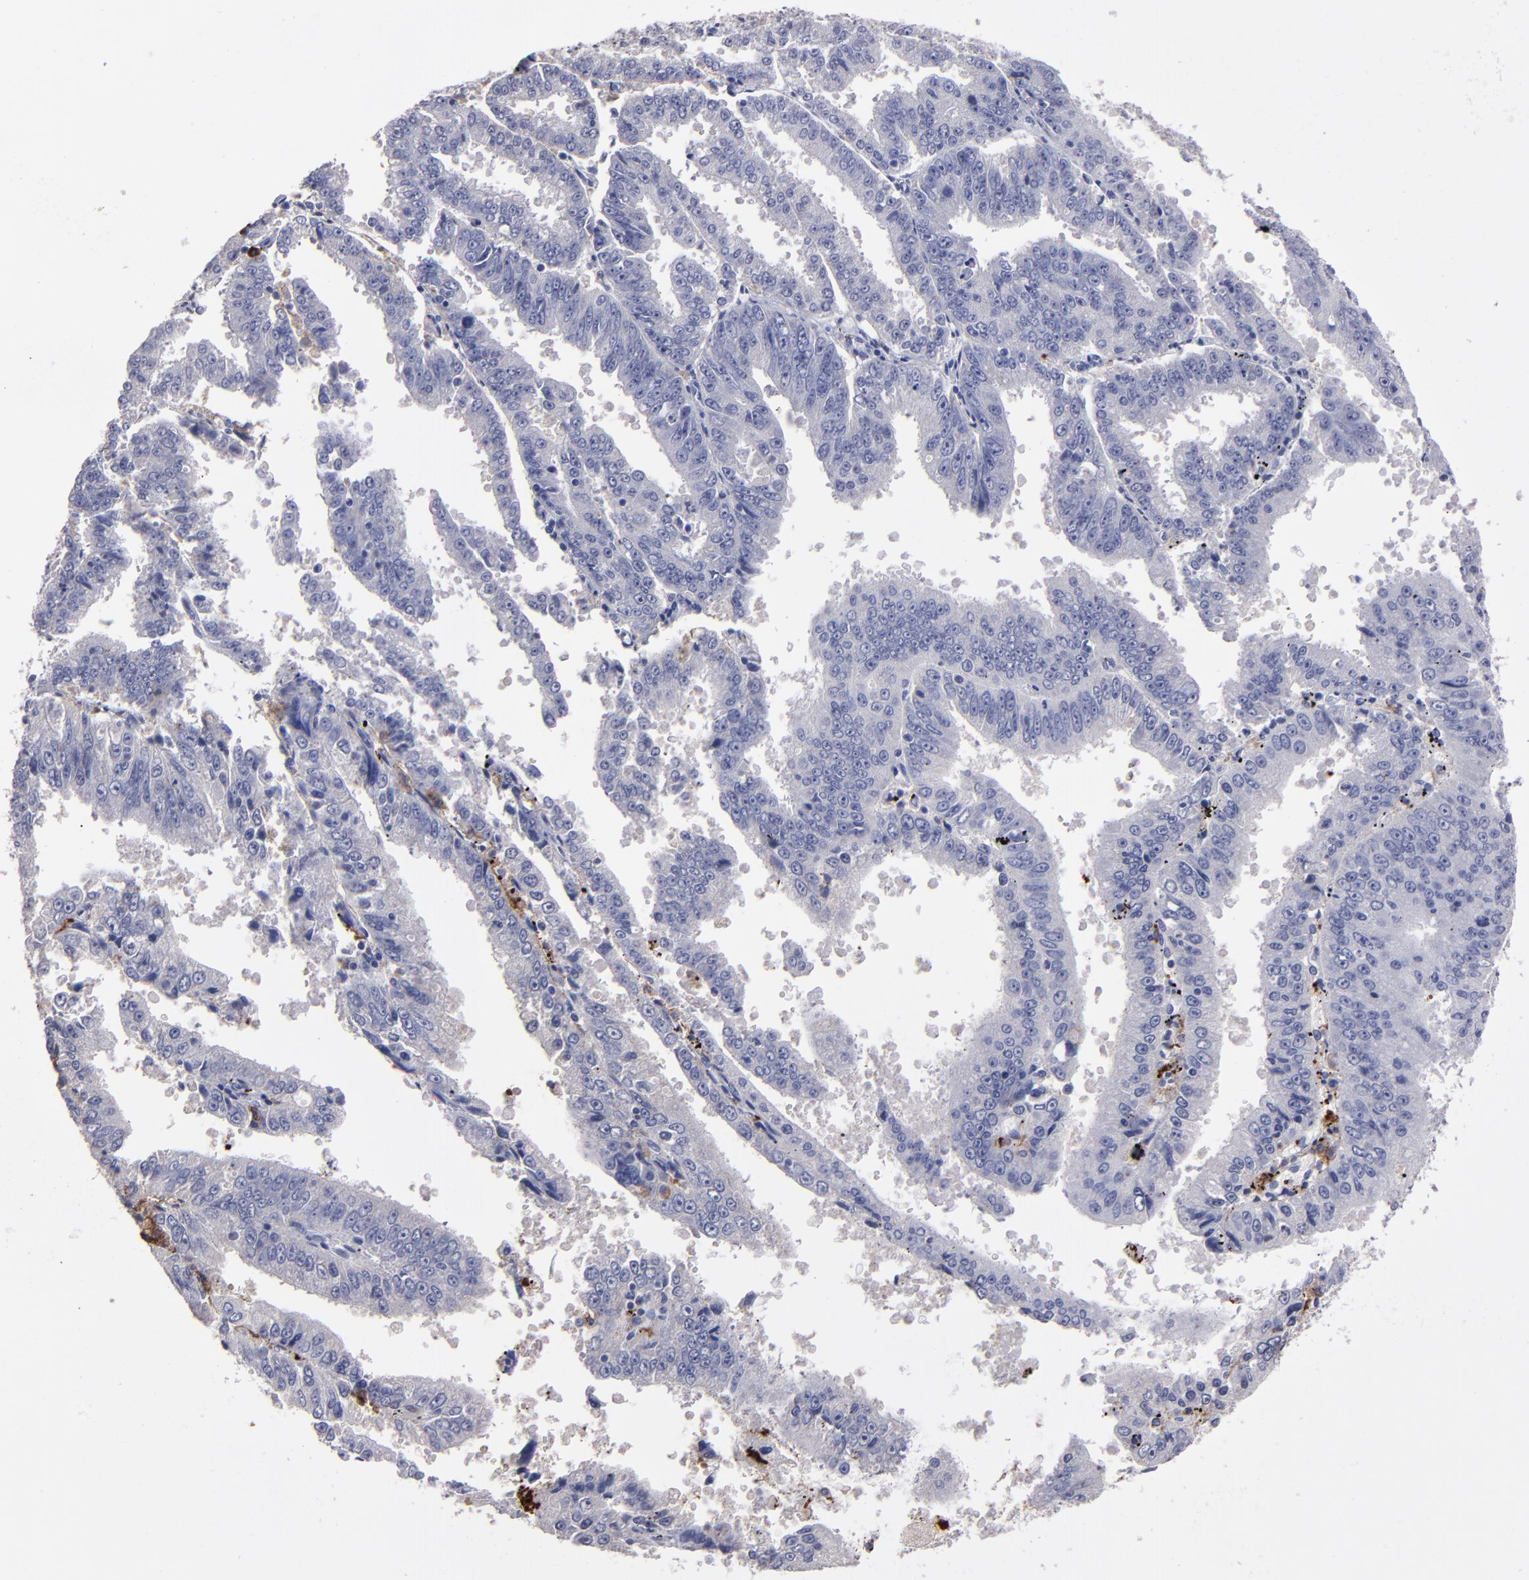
{"staining": {"intensity": "negative", "quantity": "none", "location": "none"}, "tissue": "endometrial cancer", "cell_type": "Tumor cells", "image_type": "cancer", "snomed": [{"axis": "morphology", "description": "Adenocarcinoma, NOS"}, {"axis": "topography", "description": "Endometrium"}], "caption": "Immunohistochemistry (IHC) micrograph of human endometrial adenocarcinoma stained for a protein (brown), which displays no positivity in tumor cells. (Stains: DAB immunohistochemistry (IHC) with hematoxylin counter stain, Microscopy: brightfield microscopy at high magnification).", "gene": "CD36", "patient": {"sex": "female", "age": 66}}